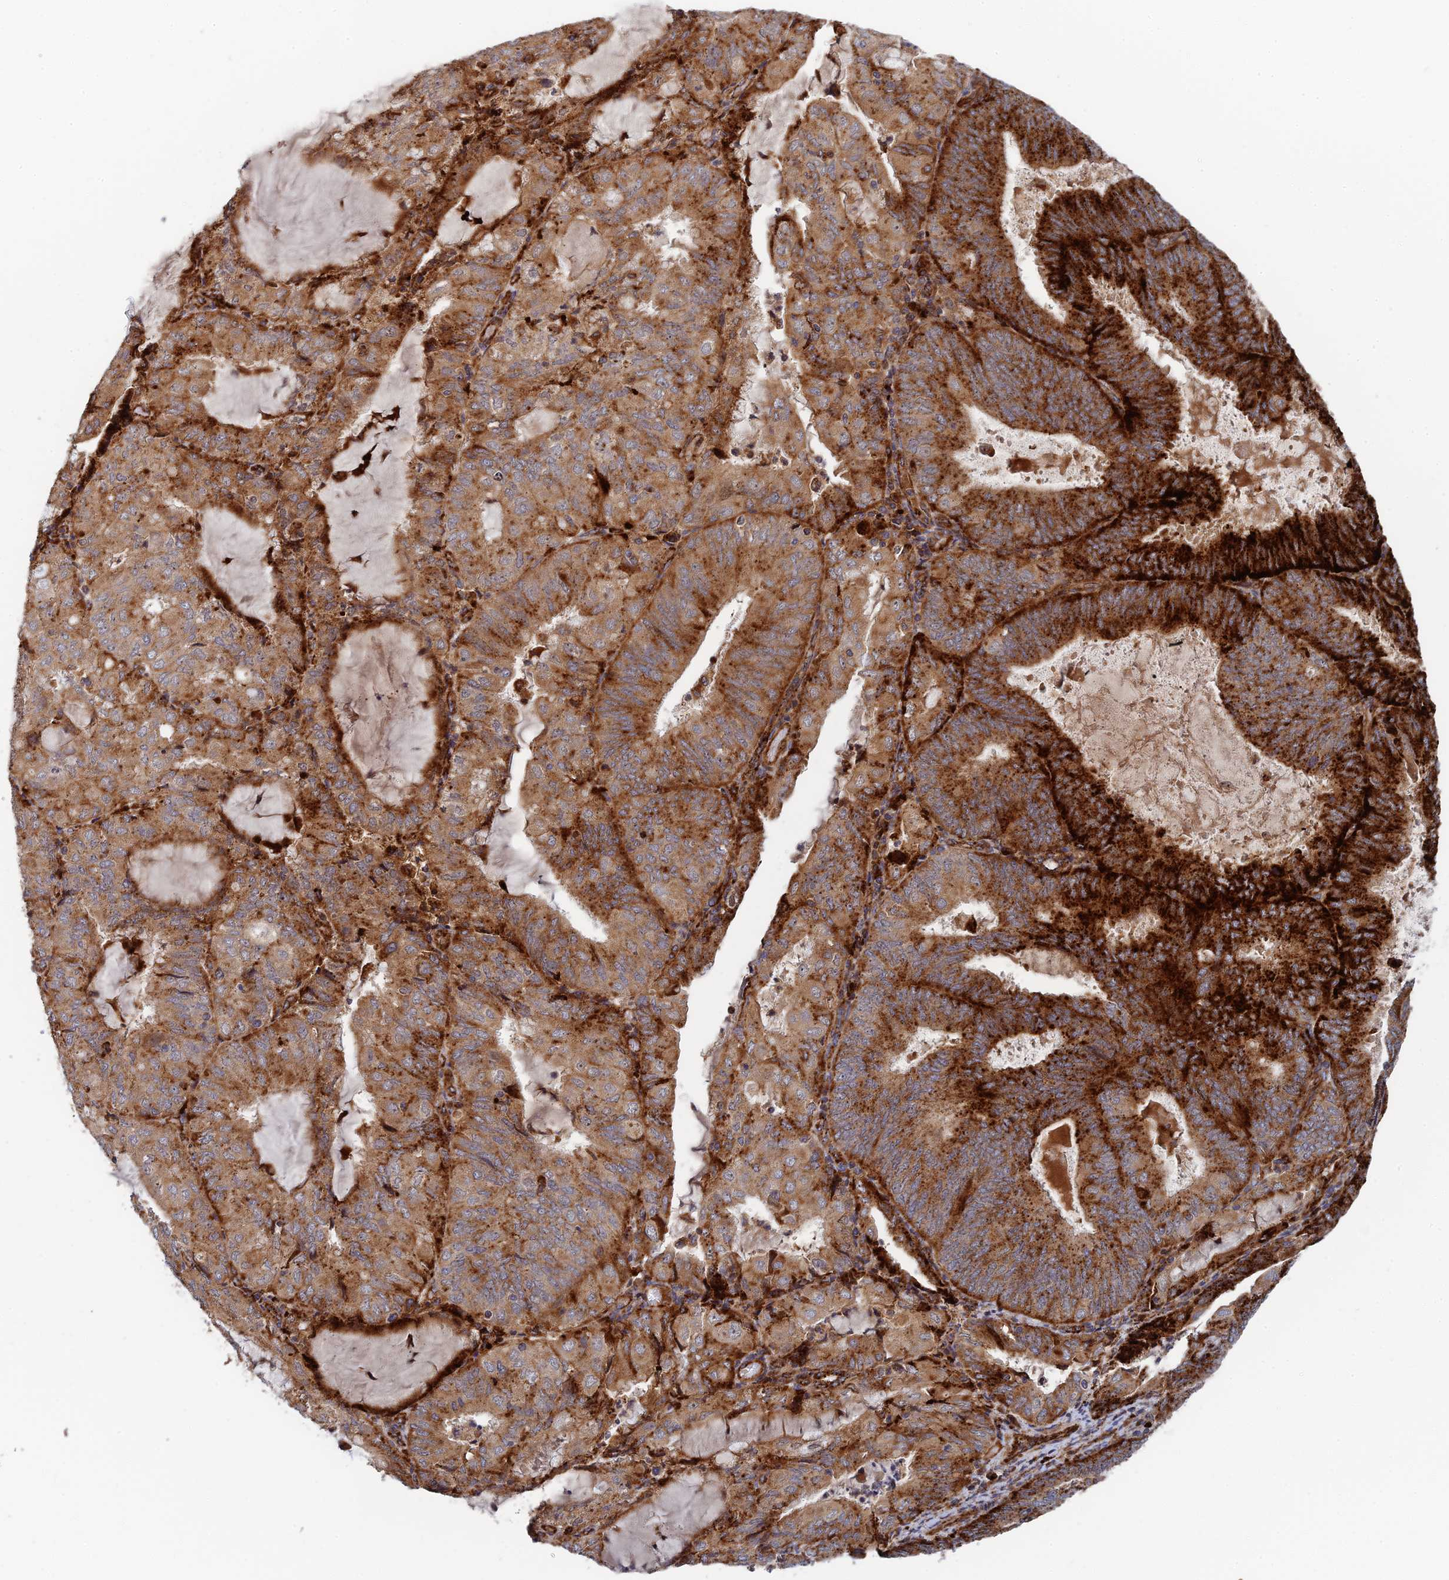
{"staining": {"intensity": "strong", "quantity": ">75%", "location": "cytoplasmic/membranous"}, "tissue": "endometrial cancer", "cell_type": "Tumor cells", "image_type": "cancer", "snomed": [{"axis": "morphology", "description": "Adenocarcinoma, NOS"}, {"axis": "topography", "description": "Endometrium"}], "caption": "Immunohistochemical staining of human adenocarcinoma (endometrial) displays high levels of strong cytoplasmic/membranous protein positivity in about >75% of tumor cells.", "gene": "PPP2R3C", "patient": {"sex": "female", "age": 81}}